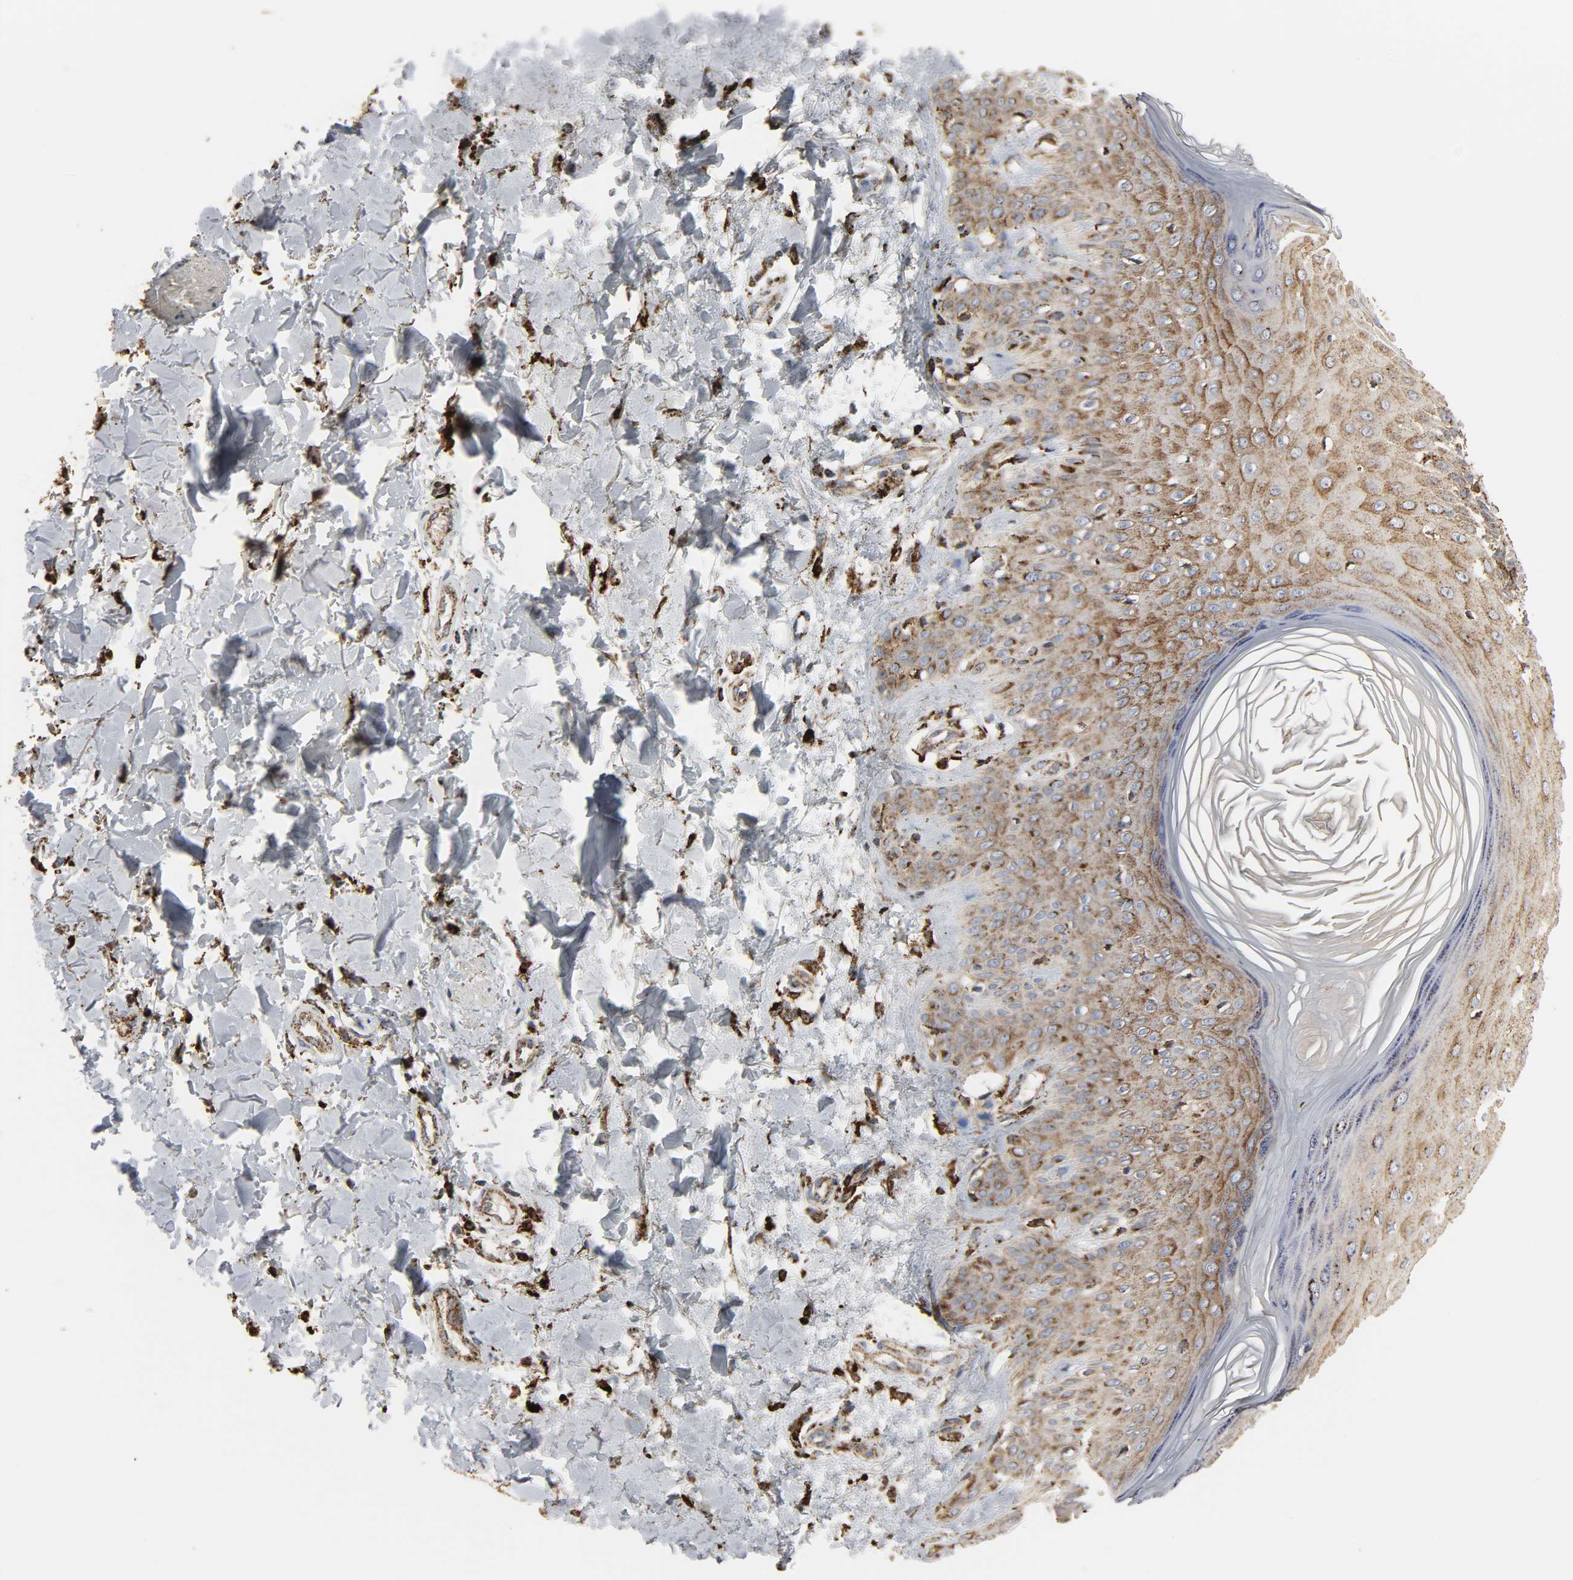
{"staining": {"intensity": "moderate", "quantity": ">75%", "location": "cytoplasmic/membranous"}, "tissue": "skin cancer", "cell_type": "Tumor cells", "image_type": "cancer", "snomed": [{"axis": "morphology", "description": "Basal cell carcinoma"}, {"axis": "topography", "description": "Skin"}], "caption": "Moderate cytoplasmic/membranous positivity is present in about >75% of tumor cells in skin basal cell carcinoma.", "gene": "PSAP", "patient": {"sex": "male", "age": 67}}